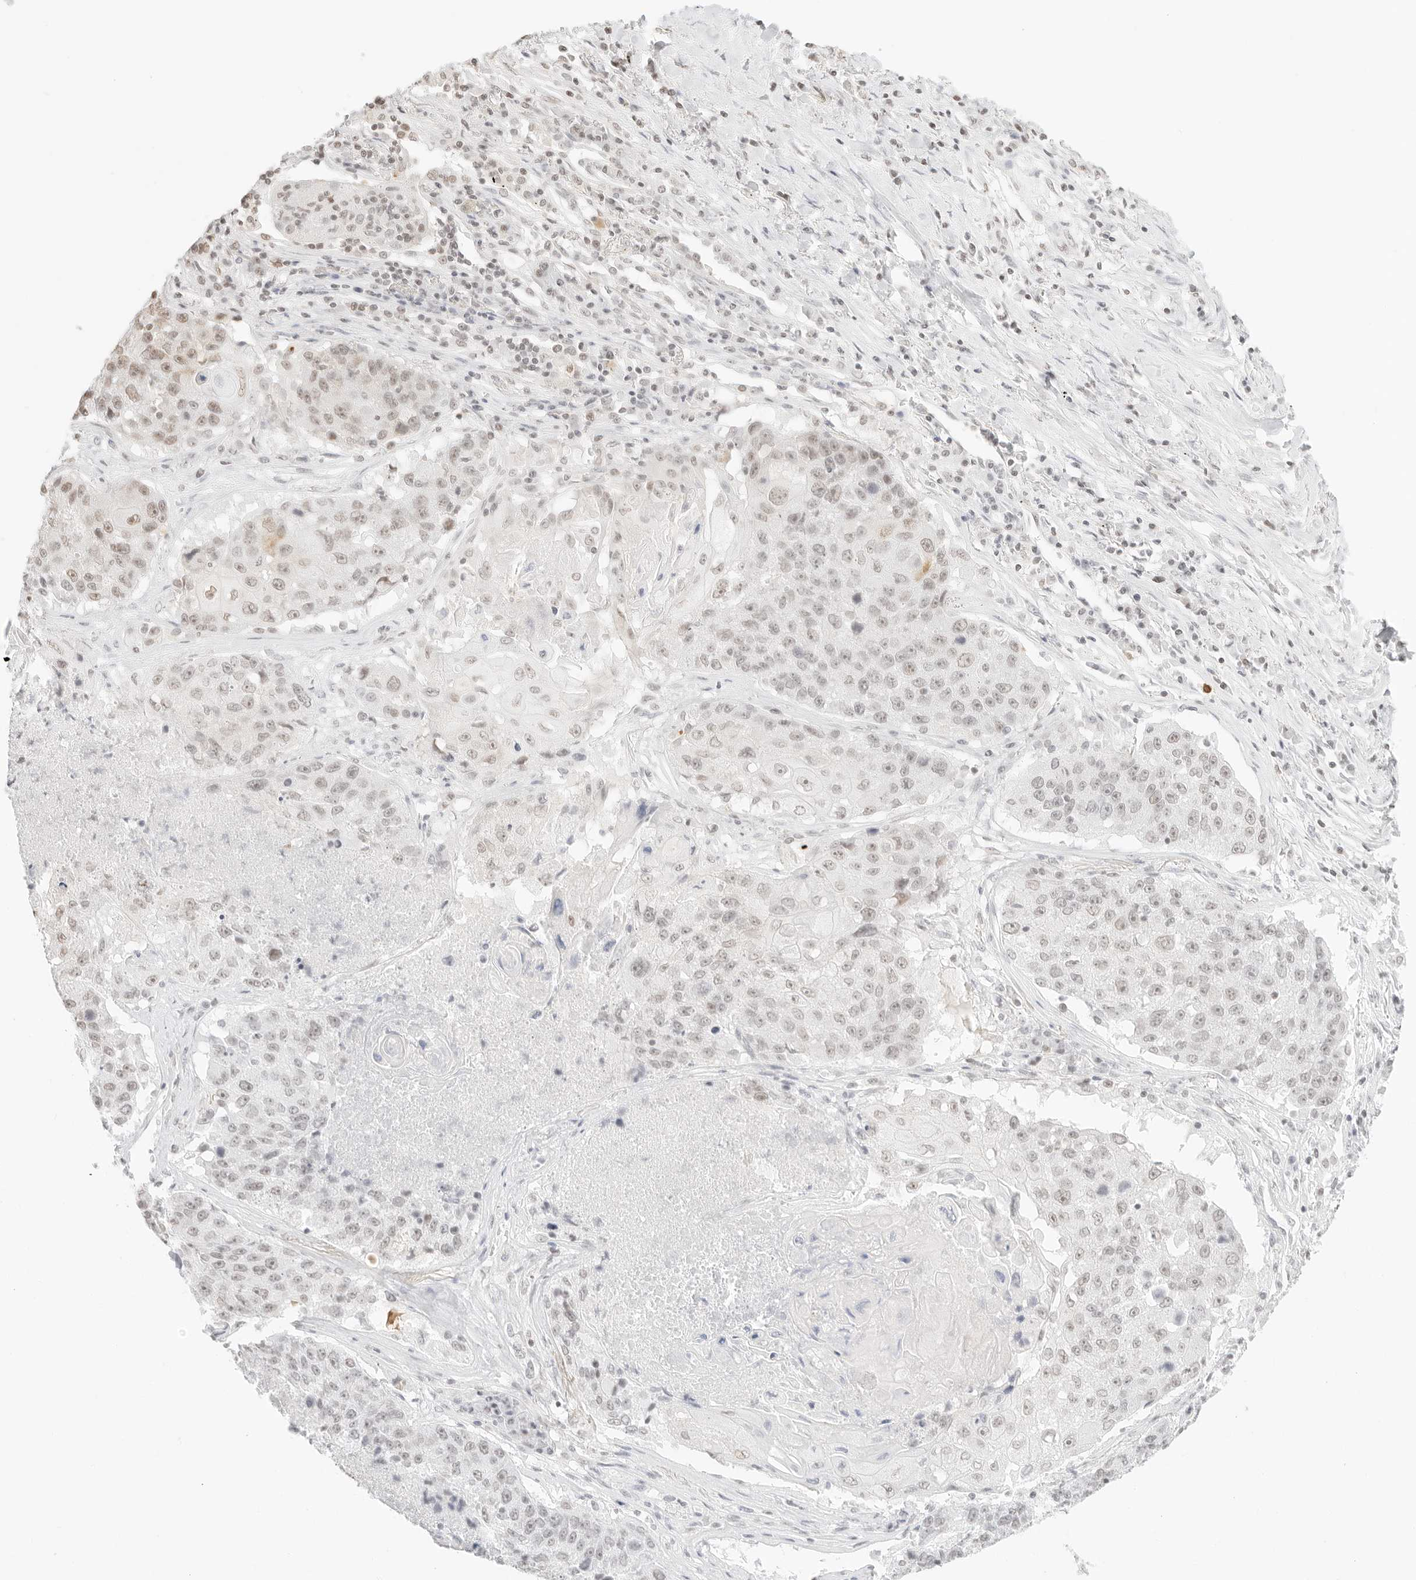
{"staining": {"intensity": "weak", "quantity": "25%-75%", "location": "nuclear"}, "tissue": "lung cancer", "cell_type": "Tumor cells", "image_type": "cancer", "snomed": [{"axis": "morphology", "description": "Squamous cell carcinoma, NOS"}, {"axis": "topography", "description": "Lung"}], "caption": "Immunohistochemistry image of squamous cell carcinoma (lung) stained for a protein (brown), which reveals low levels of weak nuclear positivity in approximately 25%-75% of tumor cells.", "gene": "FBLN5", "patient": {"sex": "male", "age": 61}}